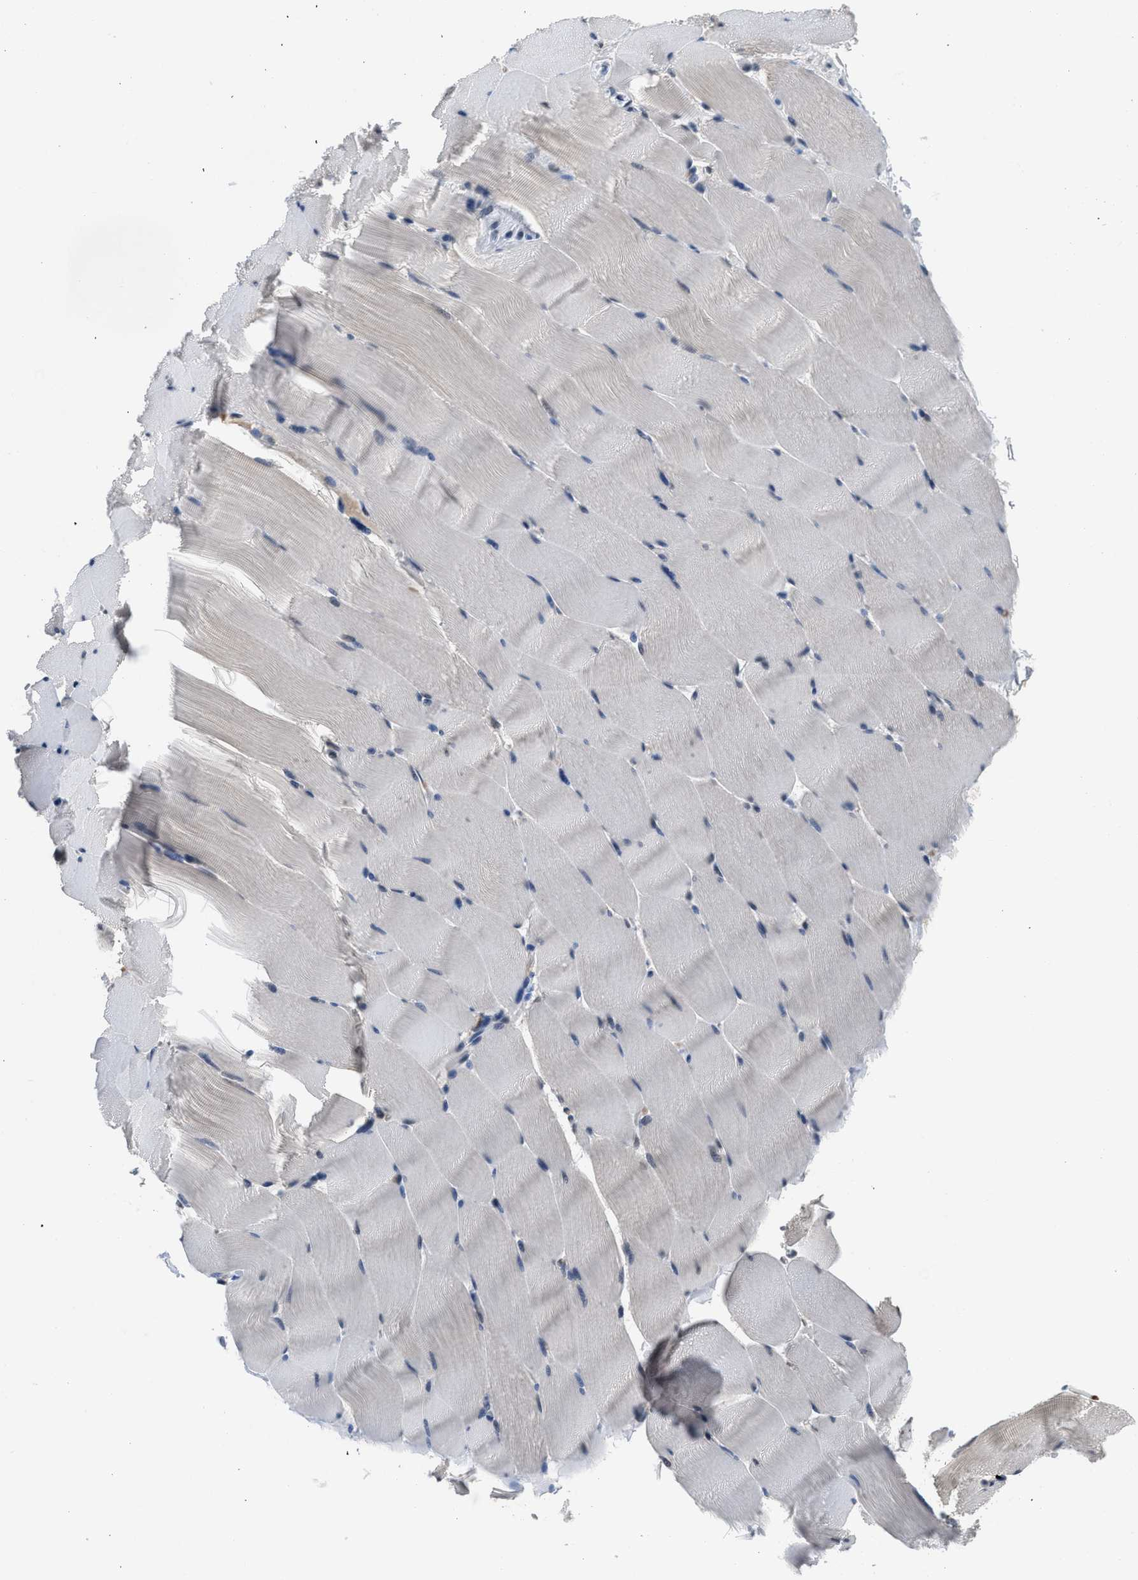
{"staining": {"intensity": "moderate", "quantity": "<25%", "location": "nuclear"}, "tissue": "skeletal muscle", "cell_type": "Myocytes", "image_type": "normal", "snomed": [{"axis": "morphology", "description": "Normal tissue, NOS"}, {"axis": "topography", "description": "Skeletal muscle"}], "caption": "High-magnification brightfield microscopy of benign skeletal muscle stained with DAB (3,3'-diaminobenzidine) (brown) and counterstained with hematoxylin (blue). myocytes exhibit moderate nuclear positivity is seen in approximately<25% of cells. (brown staining indicates protein expression, while blue staining denotes nuclei).", "gene": "TERF2IP", "patient": {"sex": "male", "age": 62}}